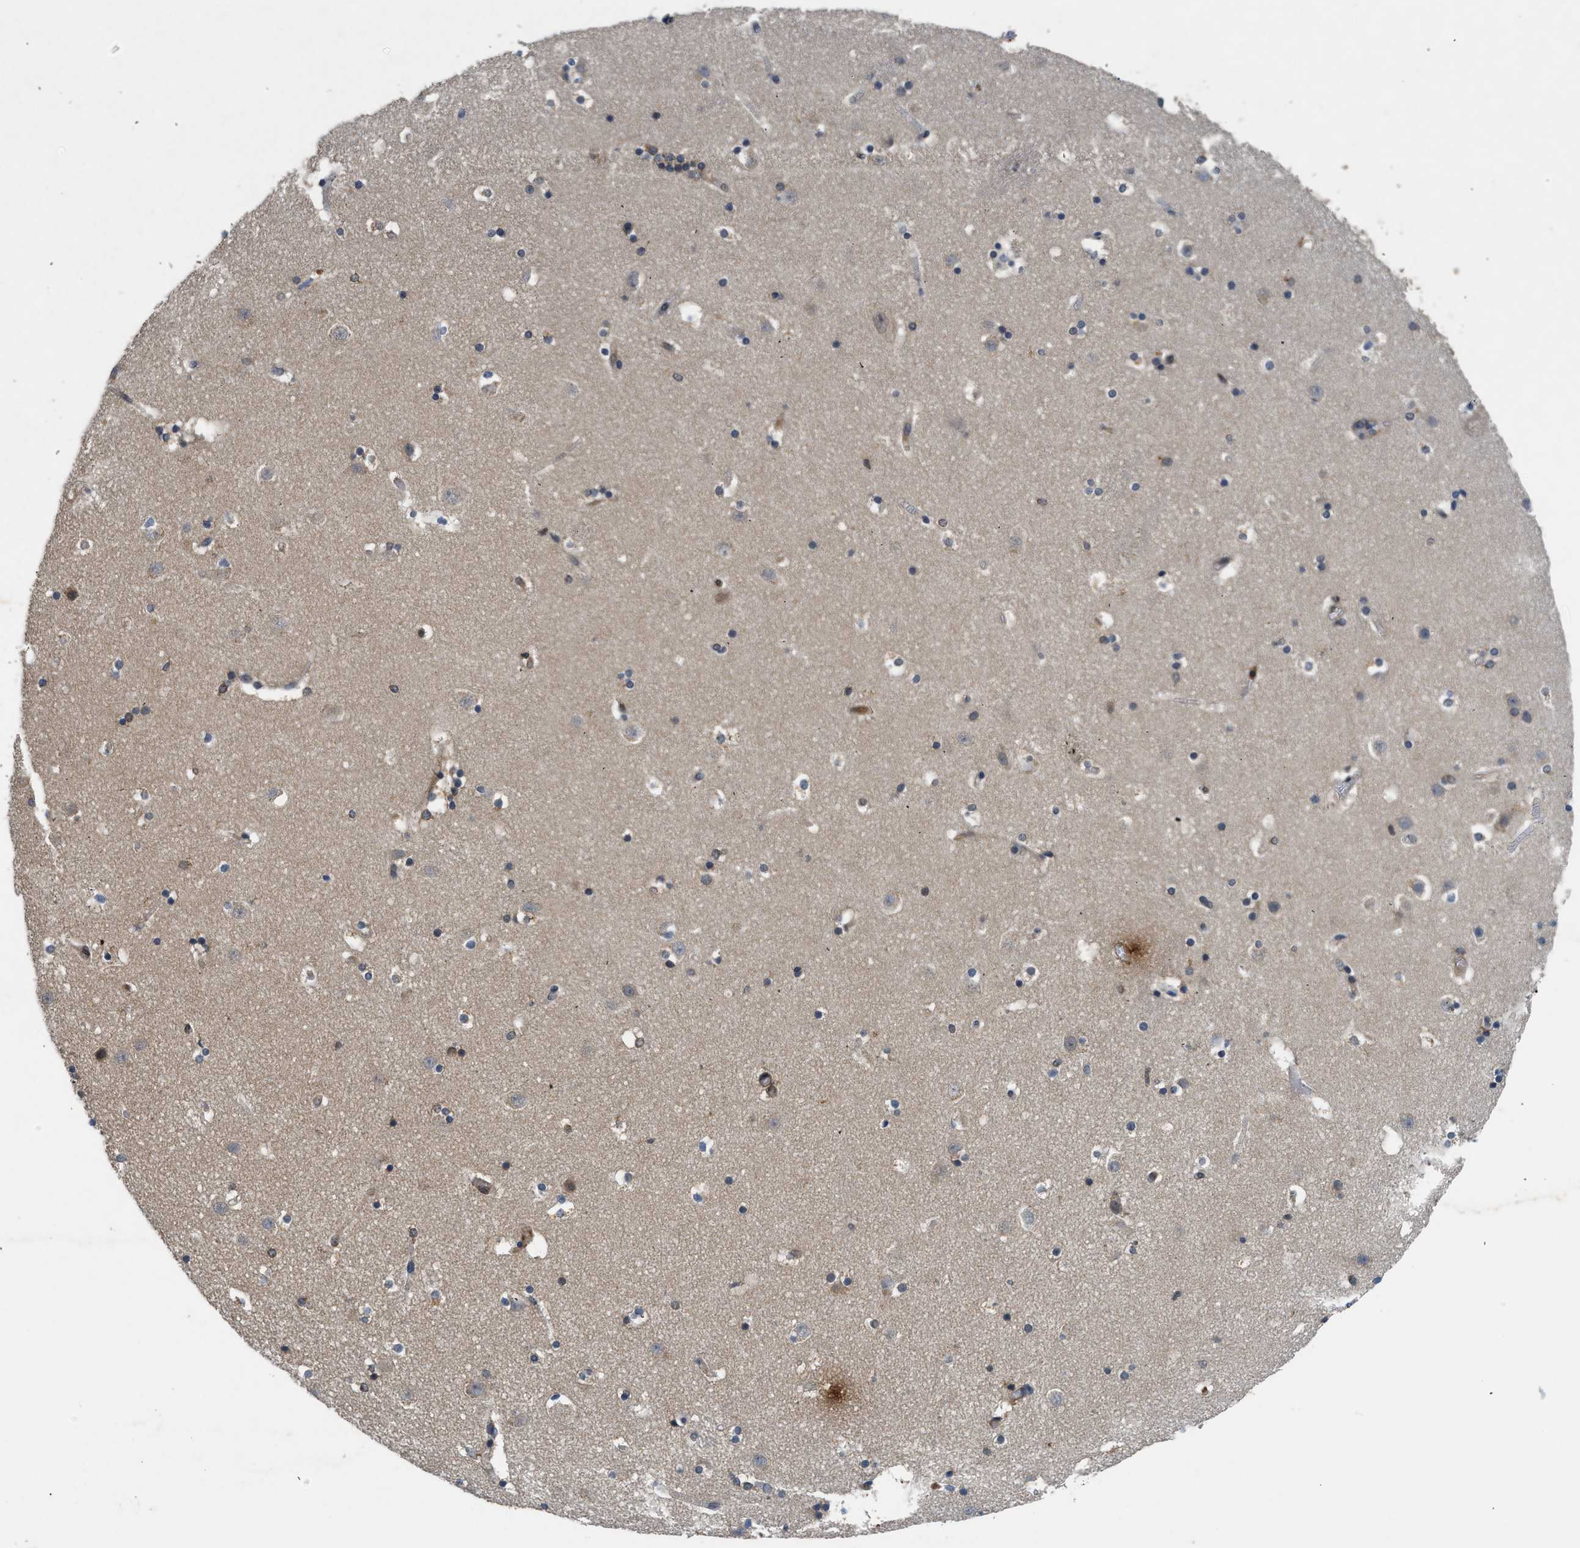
{"staining": {"intensity": "moderate", "quantity": "25%-75%", "location": "cytoplasmic/membranous"}, "tissue": "caudate", "cell_type": "Glial cells", "image_type": "normal", "snomed": [{"axis": "morphology", "description": "Normal tissue, NOS"}, {"axis": "topography", "description": "Lateral ventricle wall"}], "caption": "This photomicrograph demonstrates normal caudate stained with immunohistochemistry to label a protein in brown. The cytoplasmic/membranous of glial cells show moderate positivity for the protein. Nuclei are counter-stained blue.", "gene": "OXSR1", "patient": {"sex": "male", "age": 45}}